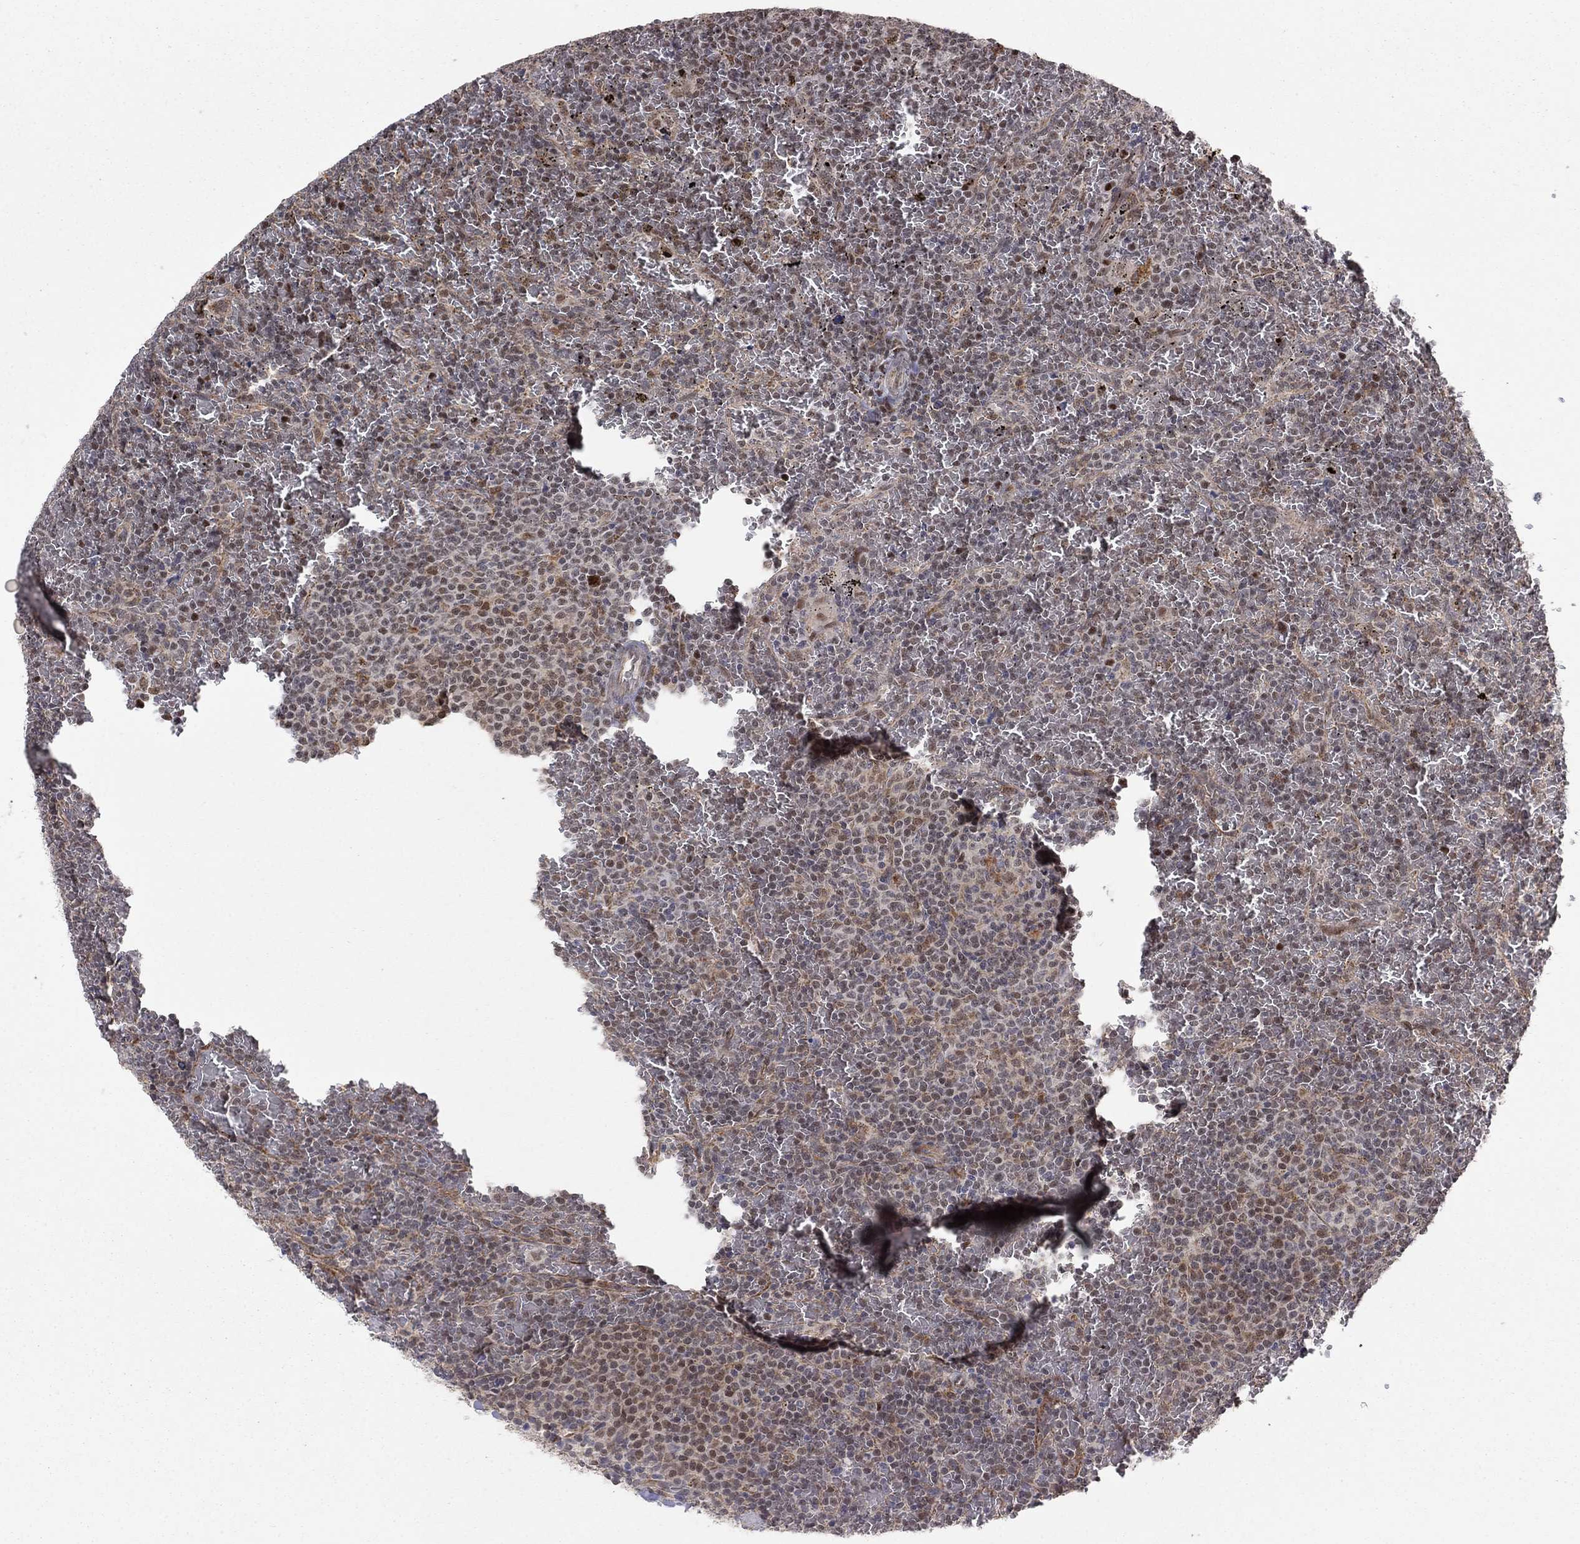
{"staining": {"intensity": "moderate", "quantity": "<25%", "location": "cytoplasmic/membranous"}, "tissue": "lymphoma", "cell_type": "Tumor cells", "image_type": "cancer", "snomed": [{"axis": "morphology", "description": "Malignant lymphoma, non-Hodgkin's type, Low grade"}, {"axis": "topography", "description": "Spleen"}], "caption": "Immunohistochemistry (IHC) micrograph of malignant lymphoma, non-Hodgkin's type (low-grade) stained for a protein (brown), which exhibits low levels of moderate cytoplasmic/membranous expression in approximately <25% of tumor cells.", "gene": "ZNF395", "patient": {"sex": "female", "age": 77}}